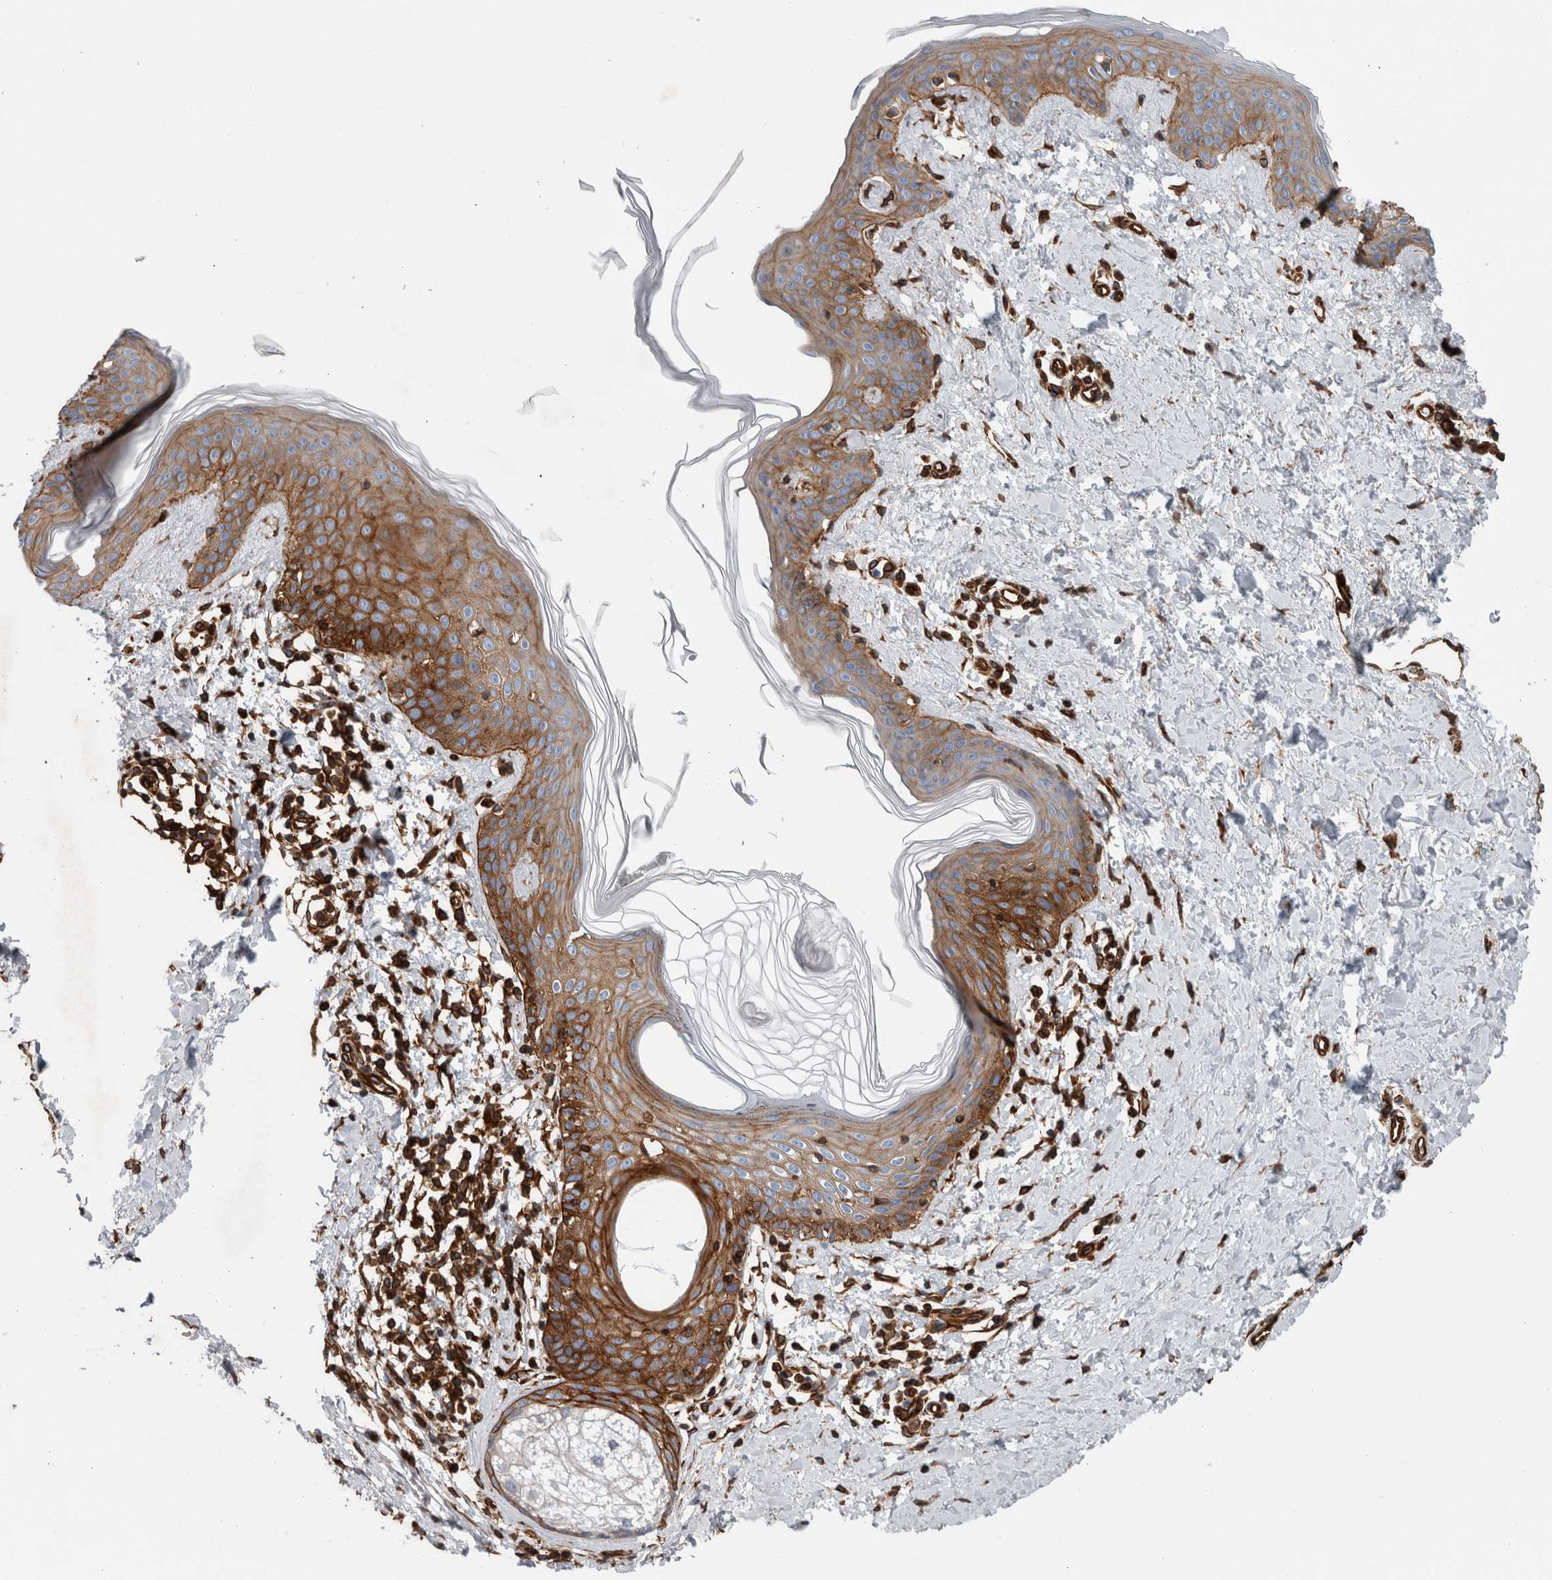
{"staining": {"intensity": "strong", "quantity": ">75%", "location": "cytoplasmic/membranous"}, "tissue": "skin", "cell_type": "Fibroblasts", "image_type": "normal", "snomed": [{"axis": "morphology", "description": "Normal tissue, NOS"}, {"axis": "topography", "description": "Skin"}], "caption": "Protein staining by IHC exhibits strong cytoplasmic/membranous expression in about >75% of fibroblasts in normal skin.", "gene": "PLEC", "patient": {"sex": "female", "age": 46}}